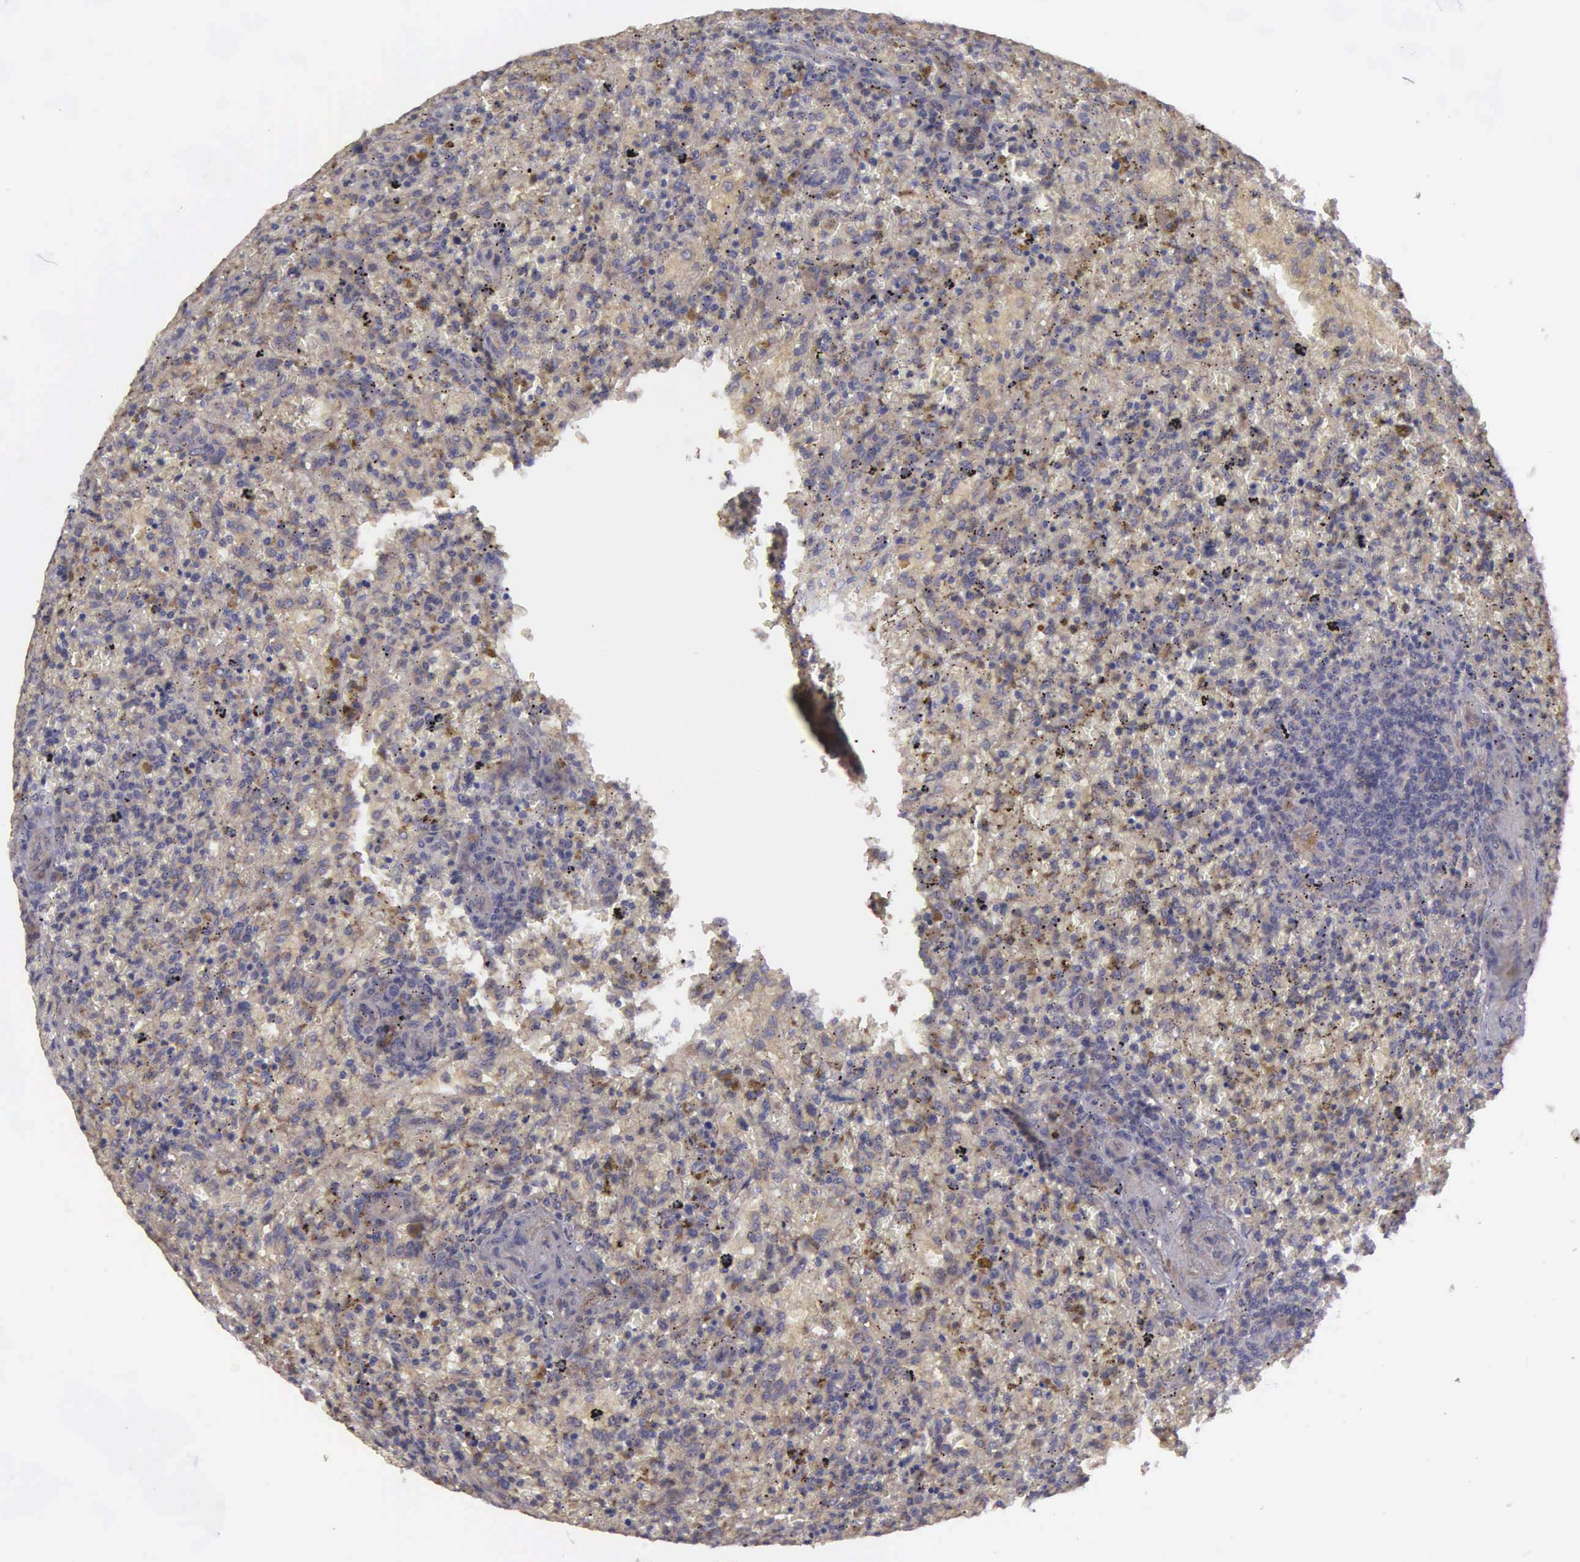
{"staining": {"intensity": "weak", "quantity": ">75%", "location": "cytoplasmic/membranous"}, "tissue": "lymphoma", "cell_type": "Tumor cells", "image_type": "cancer", "snomed": [{"axis": "morphology", "description": "Malignant lymphoma, non-Hodgkin's type, High grade"}, {"axis": "topography", "description": "Spleen"}, {"axis": "topography", "description": "Lymph node"}], "caption": "The immunohistochemical stain shows weak cytoplasmic/membranous positivity in tumor cells of malignant lymphoma, non-Hodgkin's type (high-grade) tissue. (Brightfield microscopy of DAB IHC at high magnification).", "gene": "RTL10", "patient": {"sex": "female", "age": 70}}